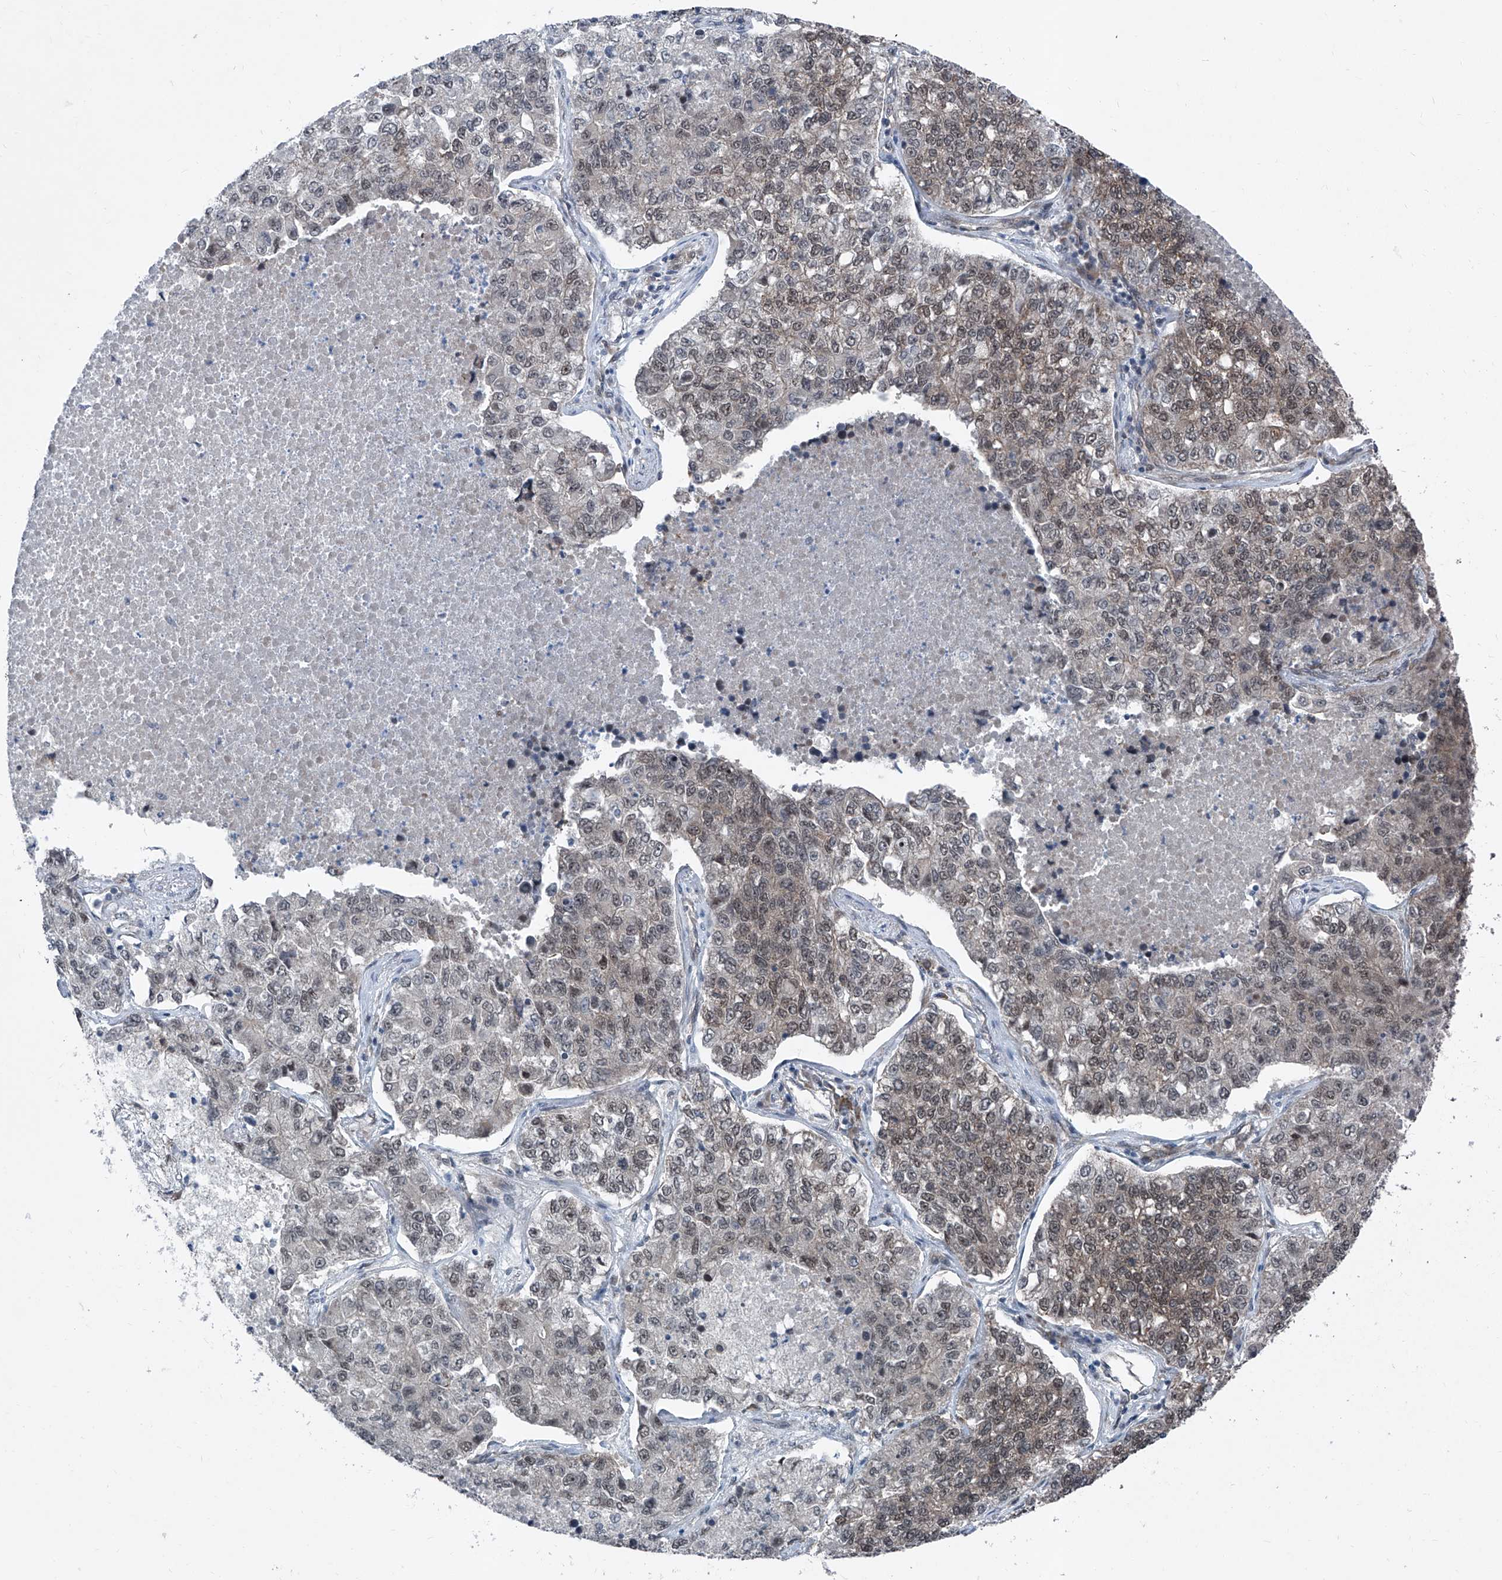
{"staining": {"intensity": "weak", "quantity": "25%-75%", "location": "cytoplasmic/membranous,nuclear"}, "tissue": "lung cancer", "cell_type": "Tumor cells", "image_type": "cancer", "snomed": [{"axis": "morphology", "description": "Adenocarcinoma, NOS"}, {"axis": "topography", "description": "Lung"}], "caption": "Adenocarcinoma (lung) stained with a brown dye exhibits weak cytoplasmic/membranous and nuclear positive staining in about 25%-75% of tumor cells.", "gene": "COA7", "patient": {"sex": "male", "age": 49}}